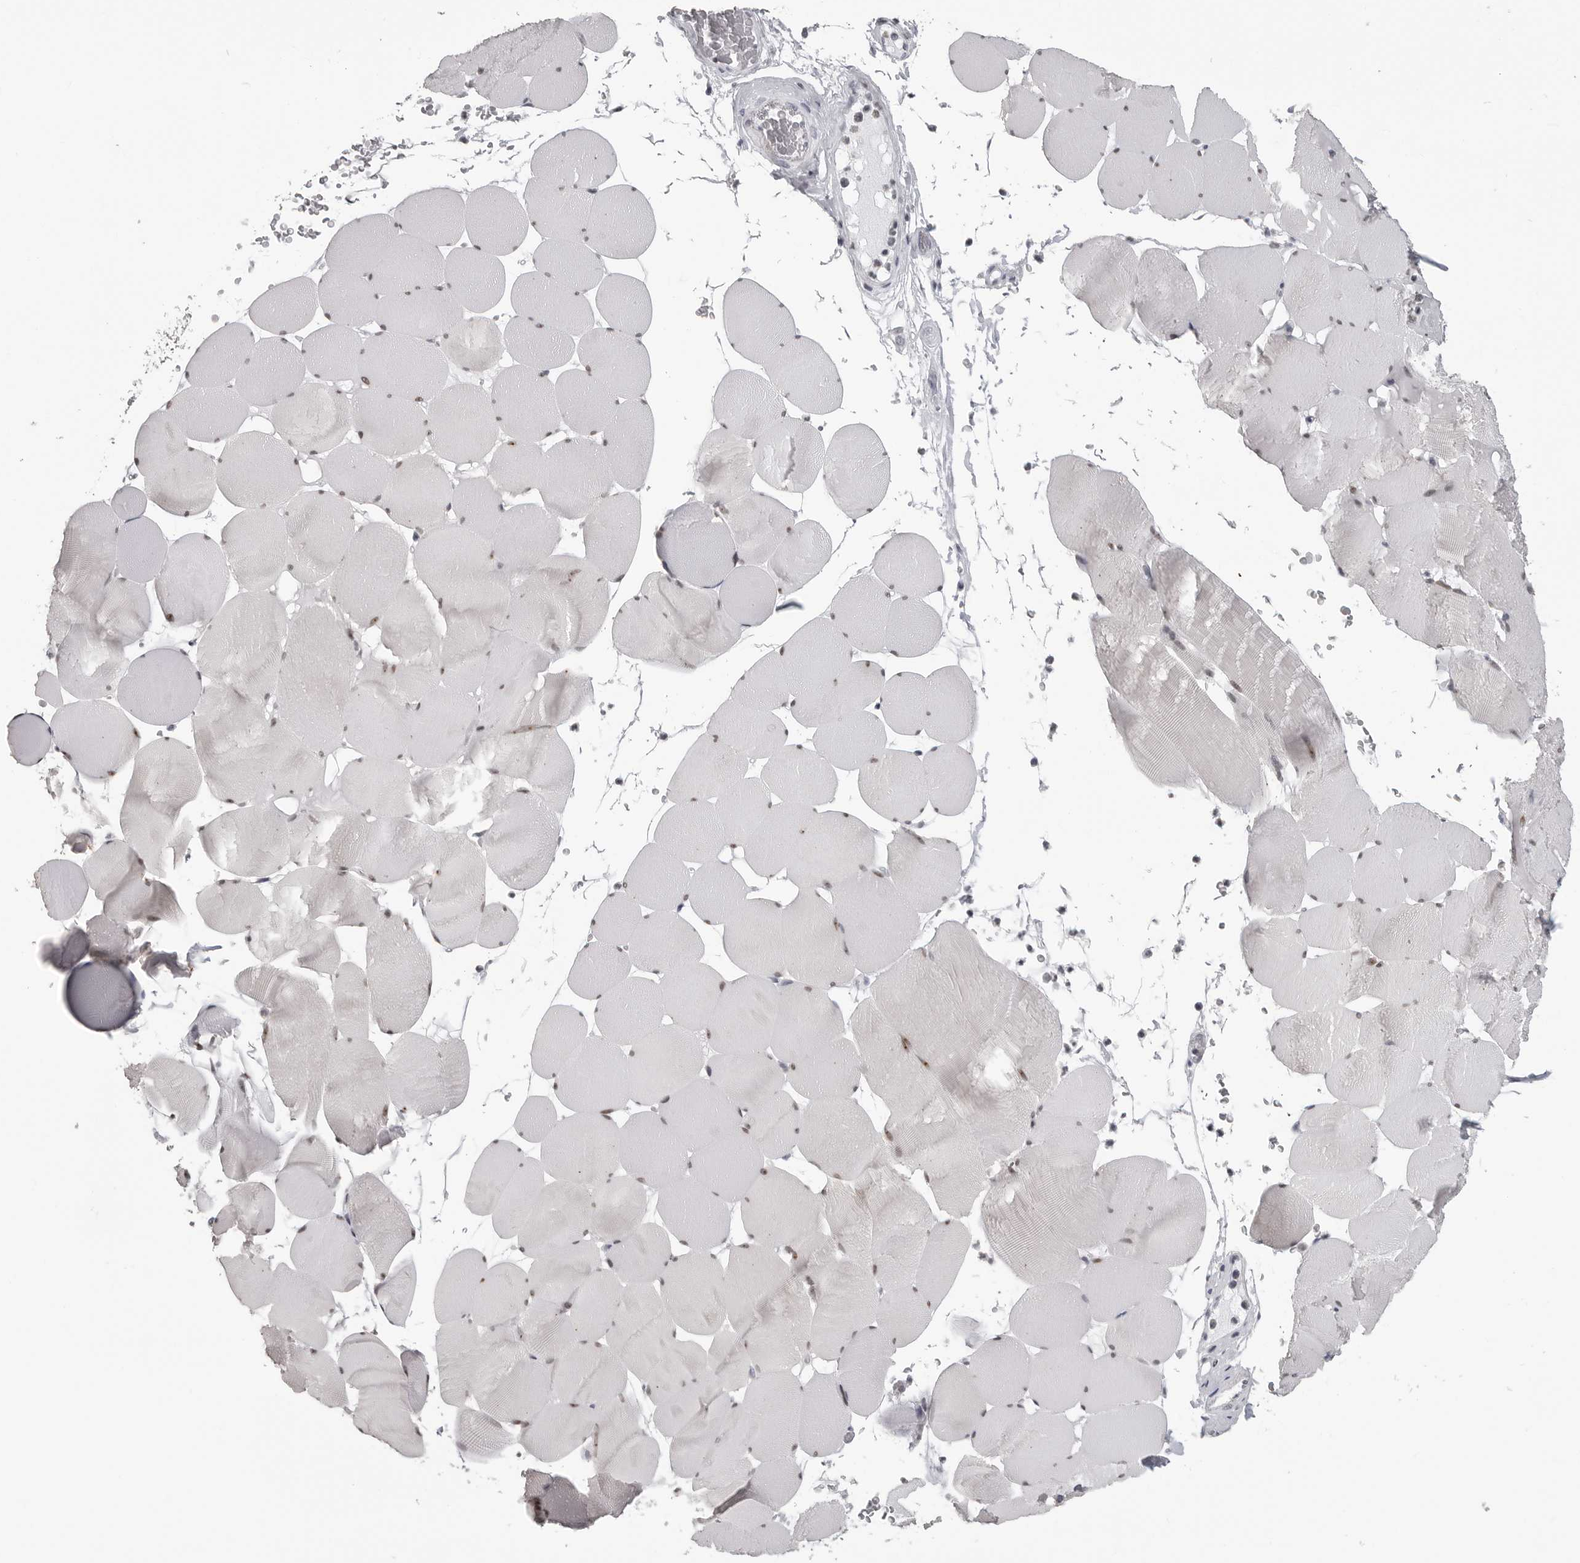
{"staining": {"intensity": "moderate", "quantity": "<25%", "location": "nuclear"}, "tissue": "skeletal muscle", "cell_type": "Myocytes", "image_type": "normal", "snomed": [{"axis": "morphology", "description": "Normal tissue, NOS"}, {"axis": "topography", "description": "Skeletal muscle"}], "caption": "Benign skeletal muscle demonstrates moderate nuclear positivity in about <25% of myocytes, visualized by immunohistochemistry. (IHC, brightfield microscopy, high magnification).", "gene": "DDX54", "patient": {"sex": "male", "age": 62}}